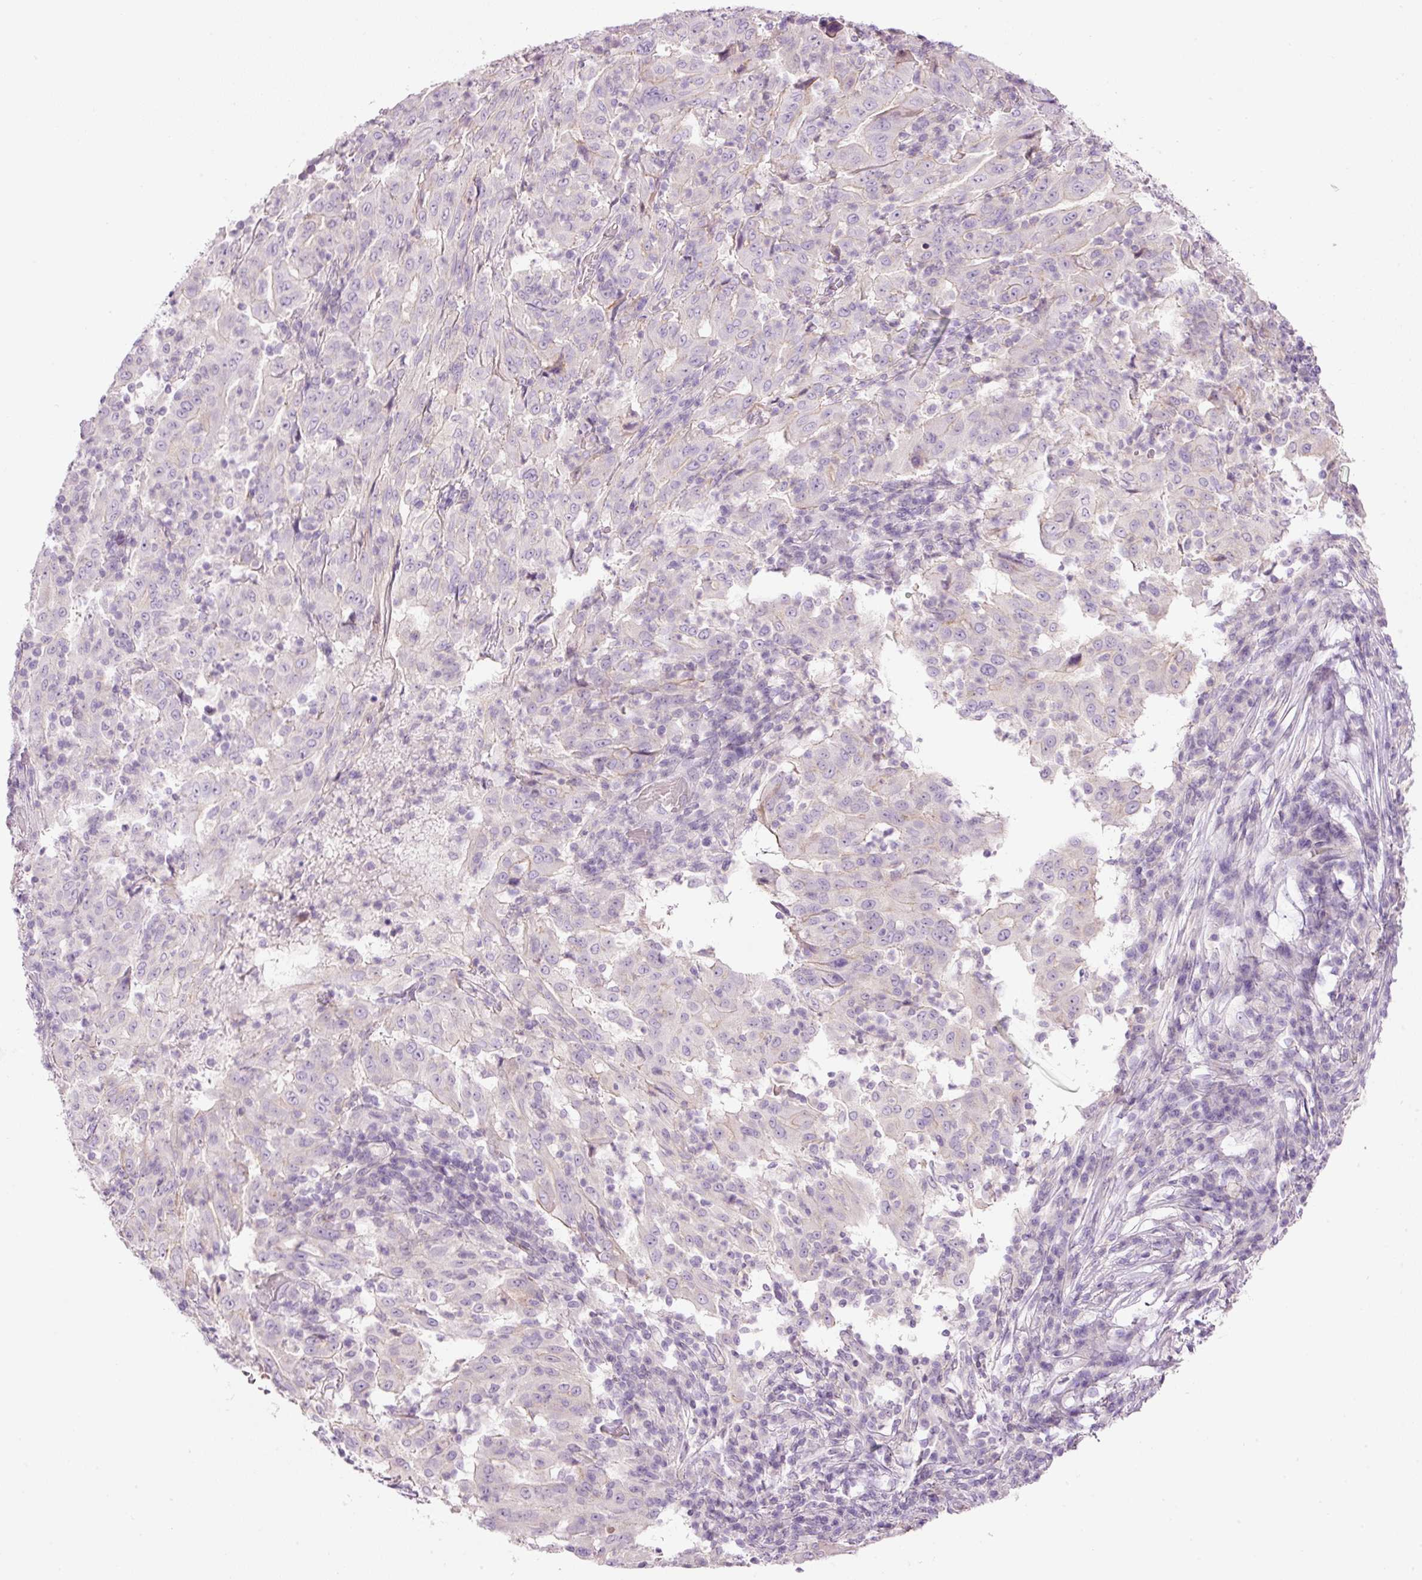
{"staining": {"intensity": "negative", "quantity": "none", "location": "none"}, "tissue": "pancreatic cancer", "cell_type": "Tumor cells", "image_type": "cancer", "snomed": [{"axis": "morphology", "description": "Adenocarcinoma, NOS"}, {"axis": "topography", "description": "Pancreas"}], "caption": "Tumor cells are negative for brown protein staining in adenocarcinoma (pancreatic). (Stains: DAB IHC with hematoxylin counter stain, Microscopy: brightfield microscopy at high magnification).", "gene": "CMA1", "patient": {"sex": "male", "age": 63}}